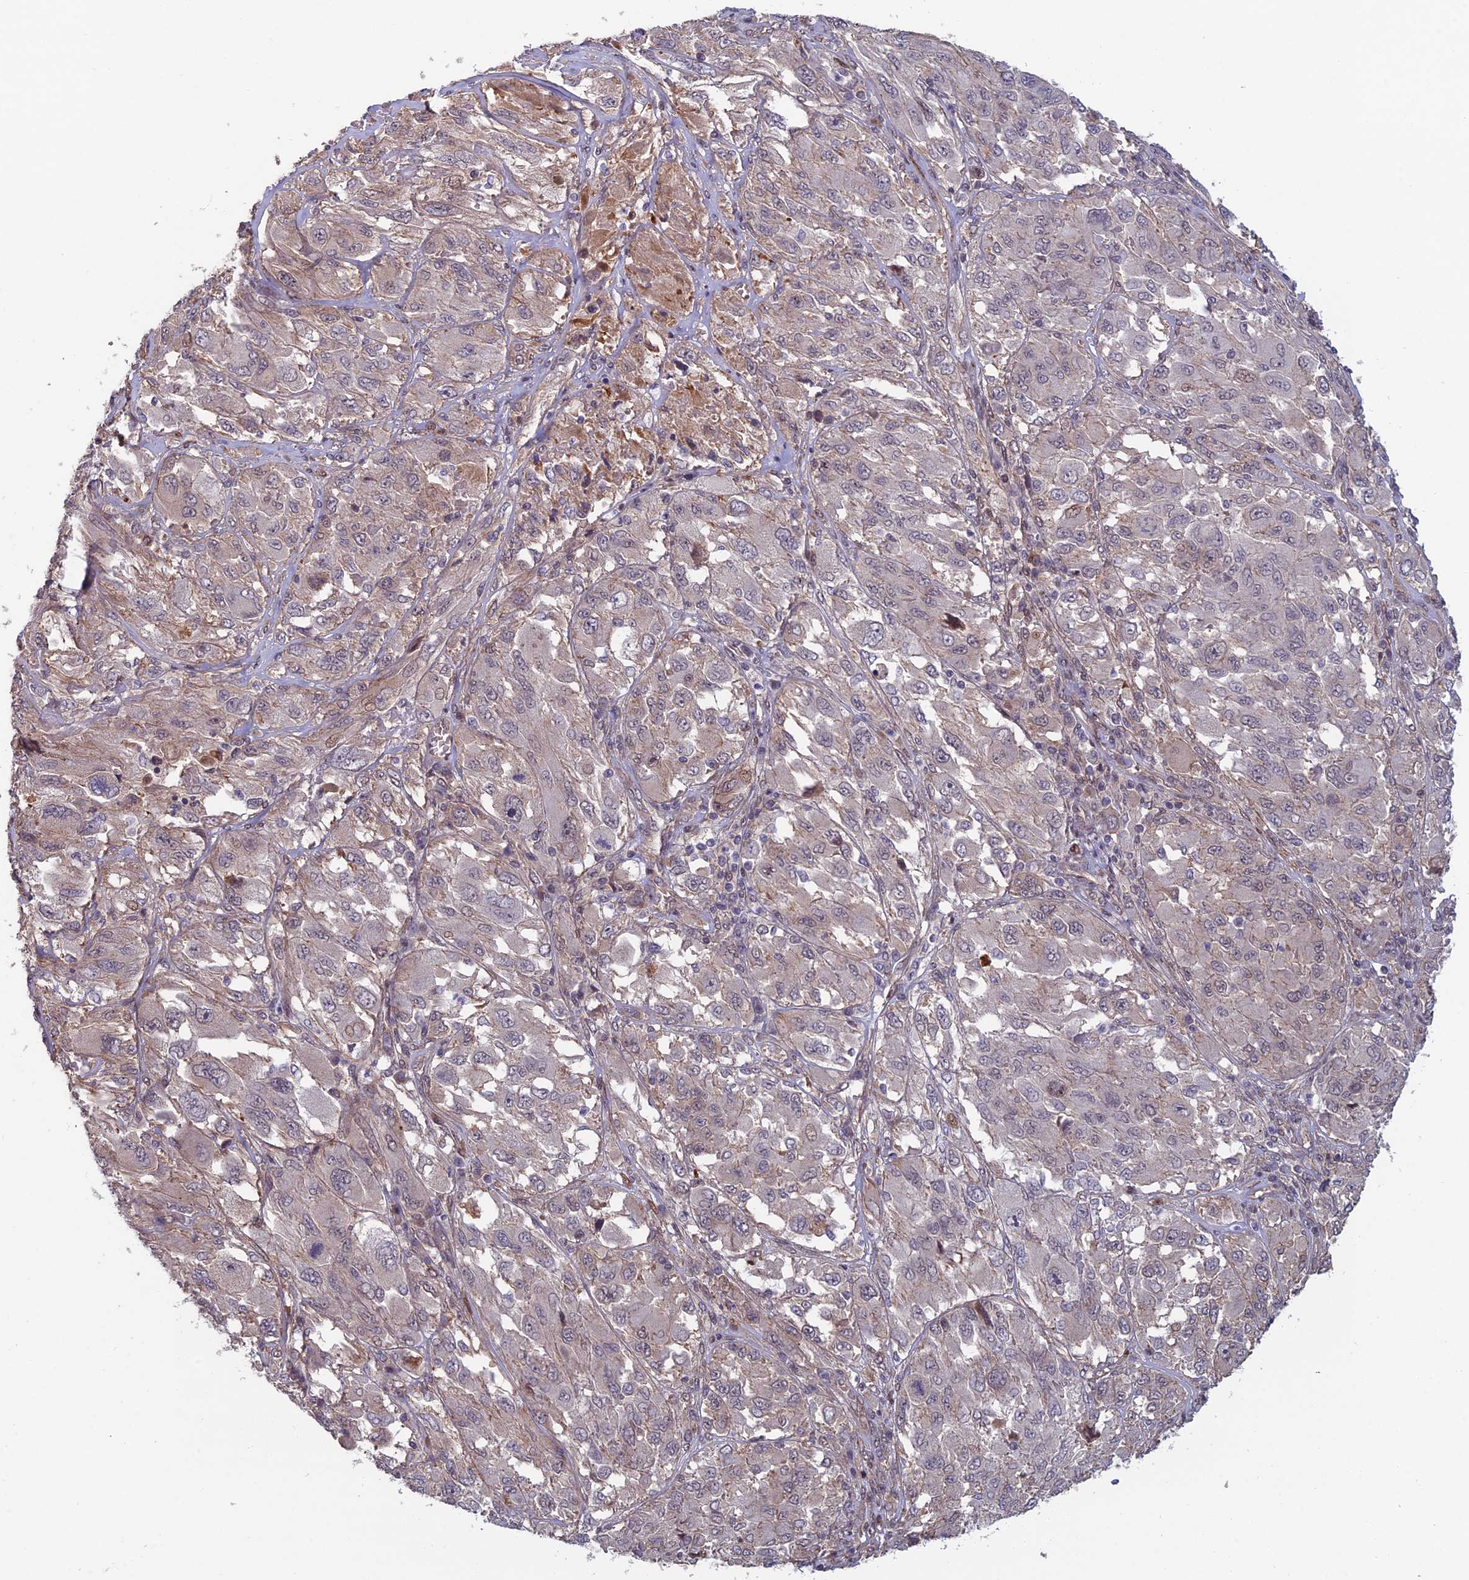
{"staining": {"intensity": "weak", "quantity": "<25%", "location": "nuclear"}, "tissue": "melanoma", "cell_type": "Tumor cells", "image_type": "cancer", "snomed": [{"axis": "morphology", "description": "Malignant melanoma, NOS"}, {"axis": "topography", "description": "Skin"}], "caption": "Melanoma was stained to show a protein in brown. There is no significant staining in tumor cells. (DAB (3,3'-diaminobenzidine) immunohistochemistry (IHC) visualized using brightfield microscopy, high magnification).", "gene": "CCDC183", "patient": {"sex": "female", "age": 91}}